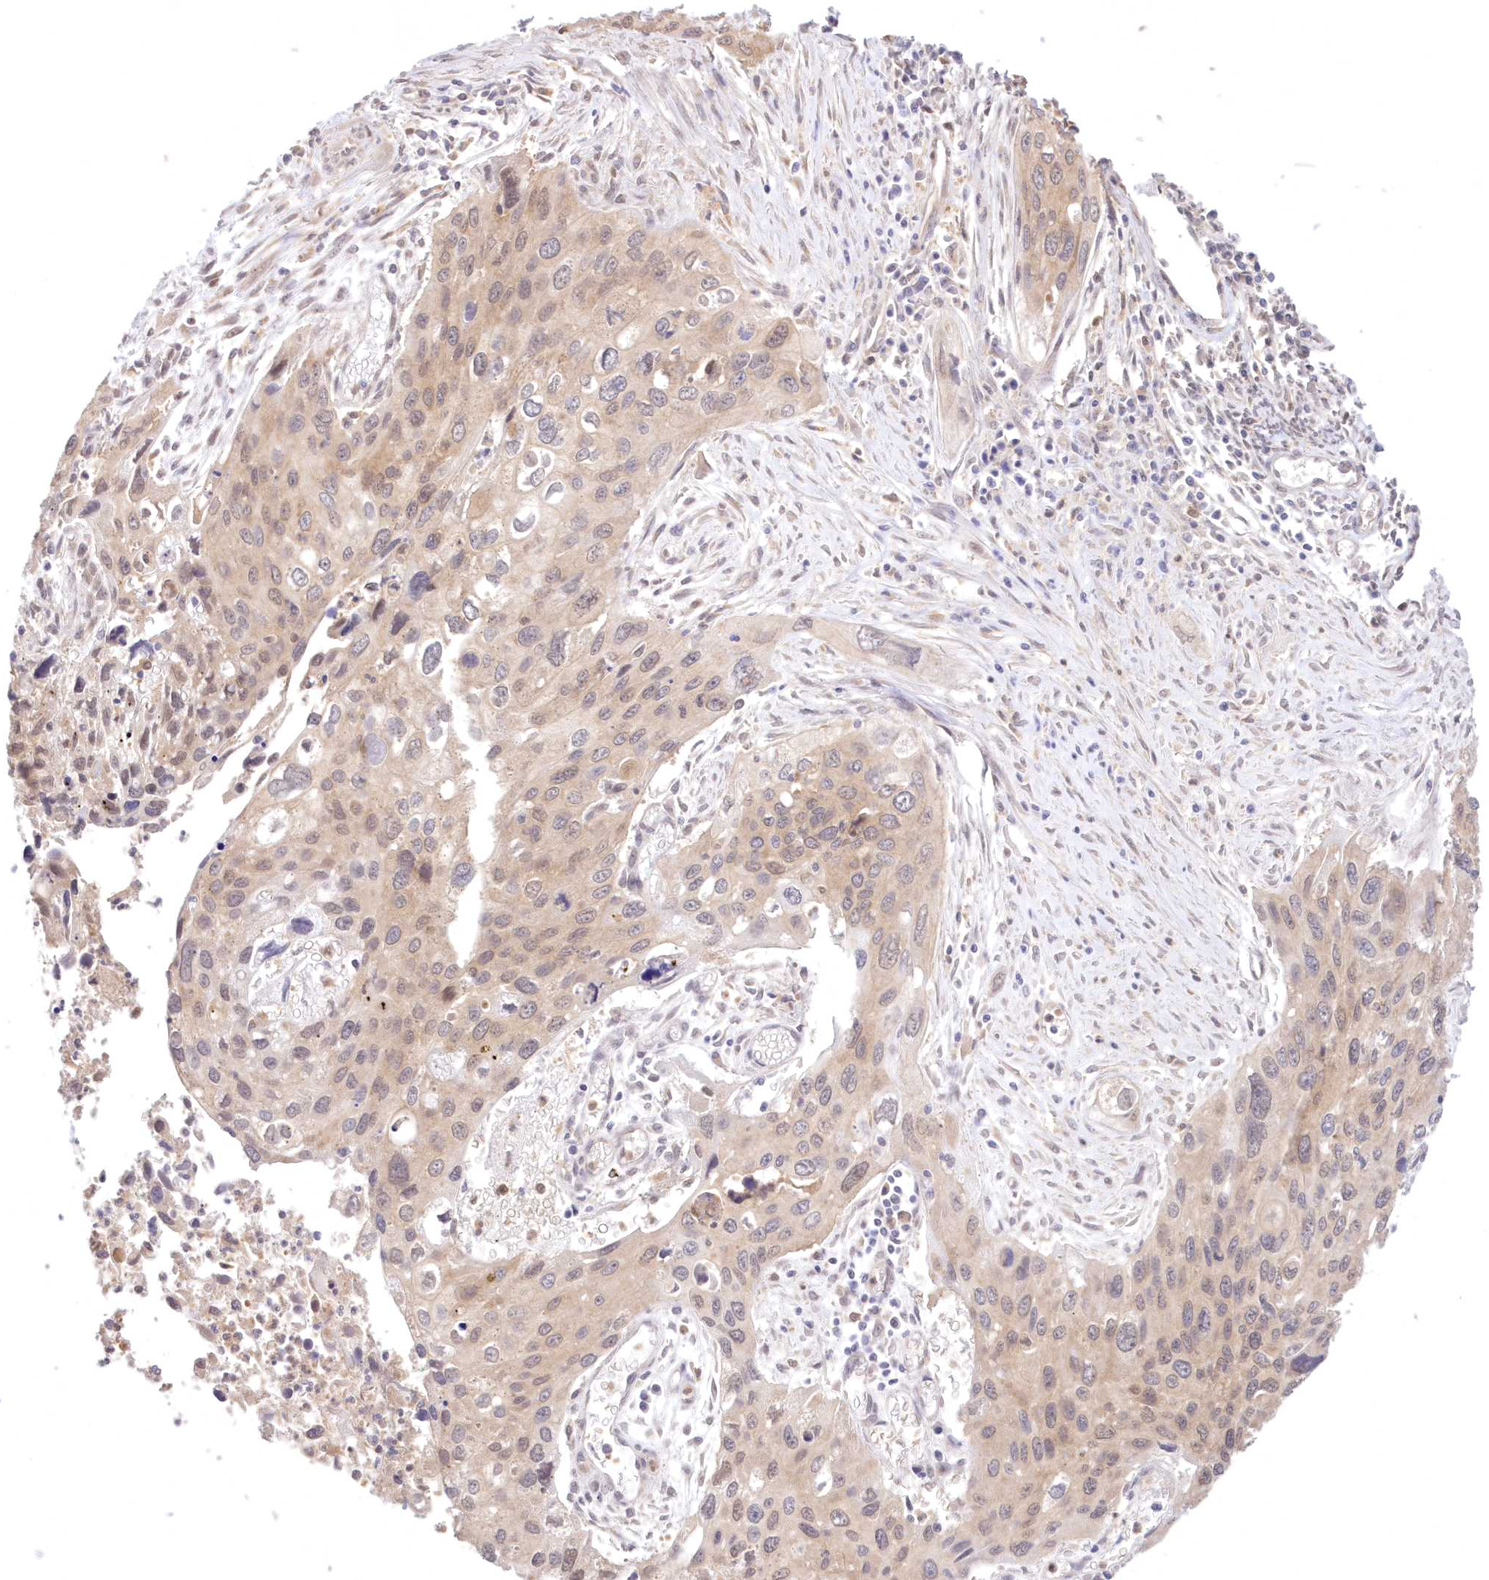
{"staining": {"intensity": "weak", "quantity": ">75%", "location": "cytoplasmic/membranous,nuclear"}, "tissue": "cervical cancer", "cell_type": "Tumor cells", "image_type": "cancer", "snomed": [{"axis": "morphology", "description": "Squamous cell carcinoma, NOS"}, {"axis": "topography", "description": "Cervix"}], "caption": "This image demonstrates immunohistochemistry (IHC) staining of cervical cancer (squamous cell carcinoma), with low weak cytoplasmic/membranous and nuclear staining in about >75% of tumor cells.", "gene": "RNPEP", "patient": {"sex": "female", "age": 55}}